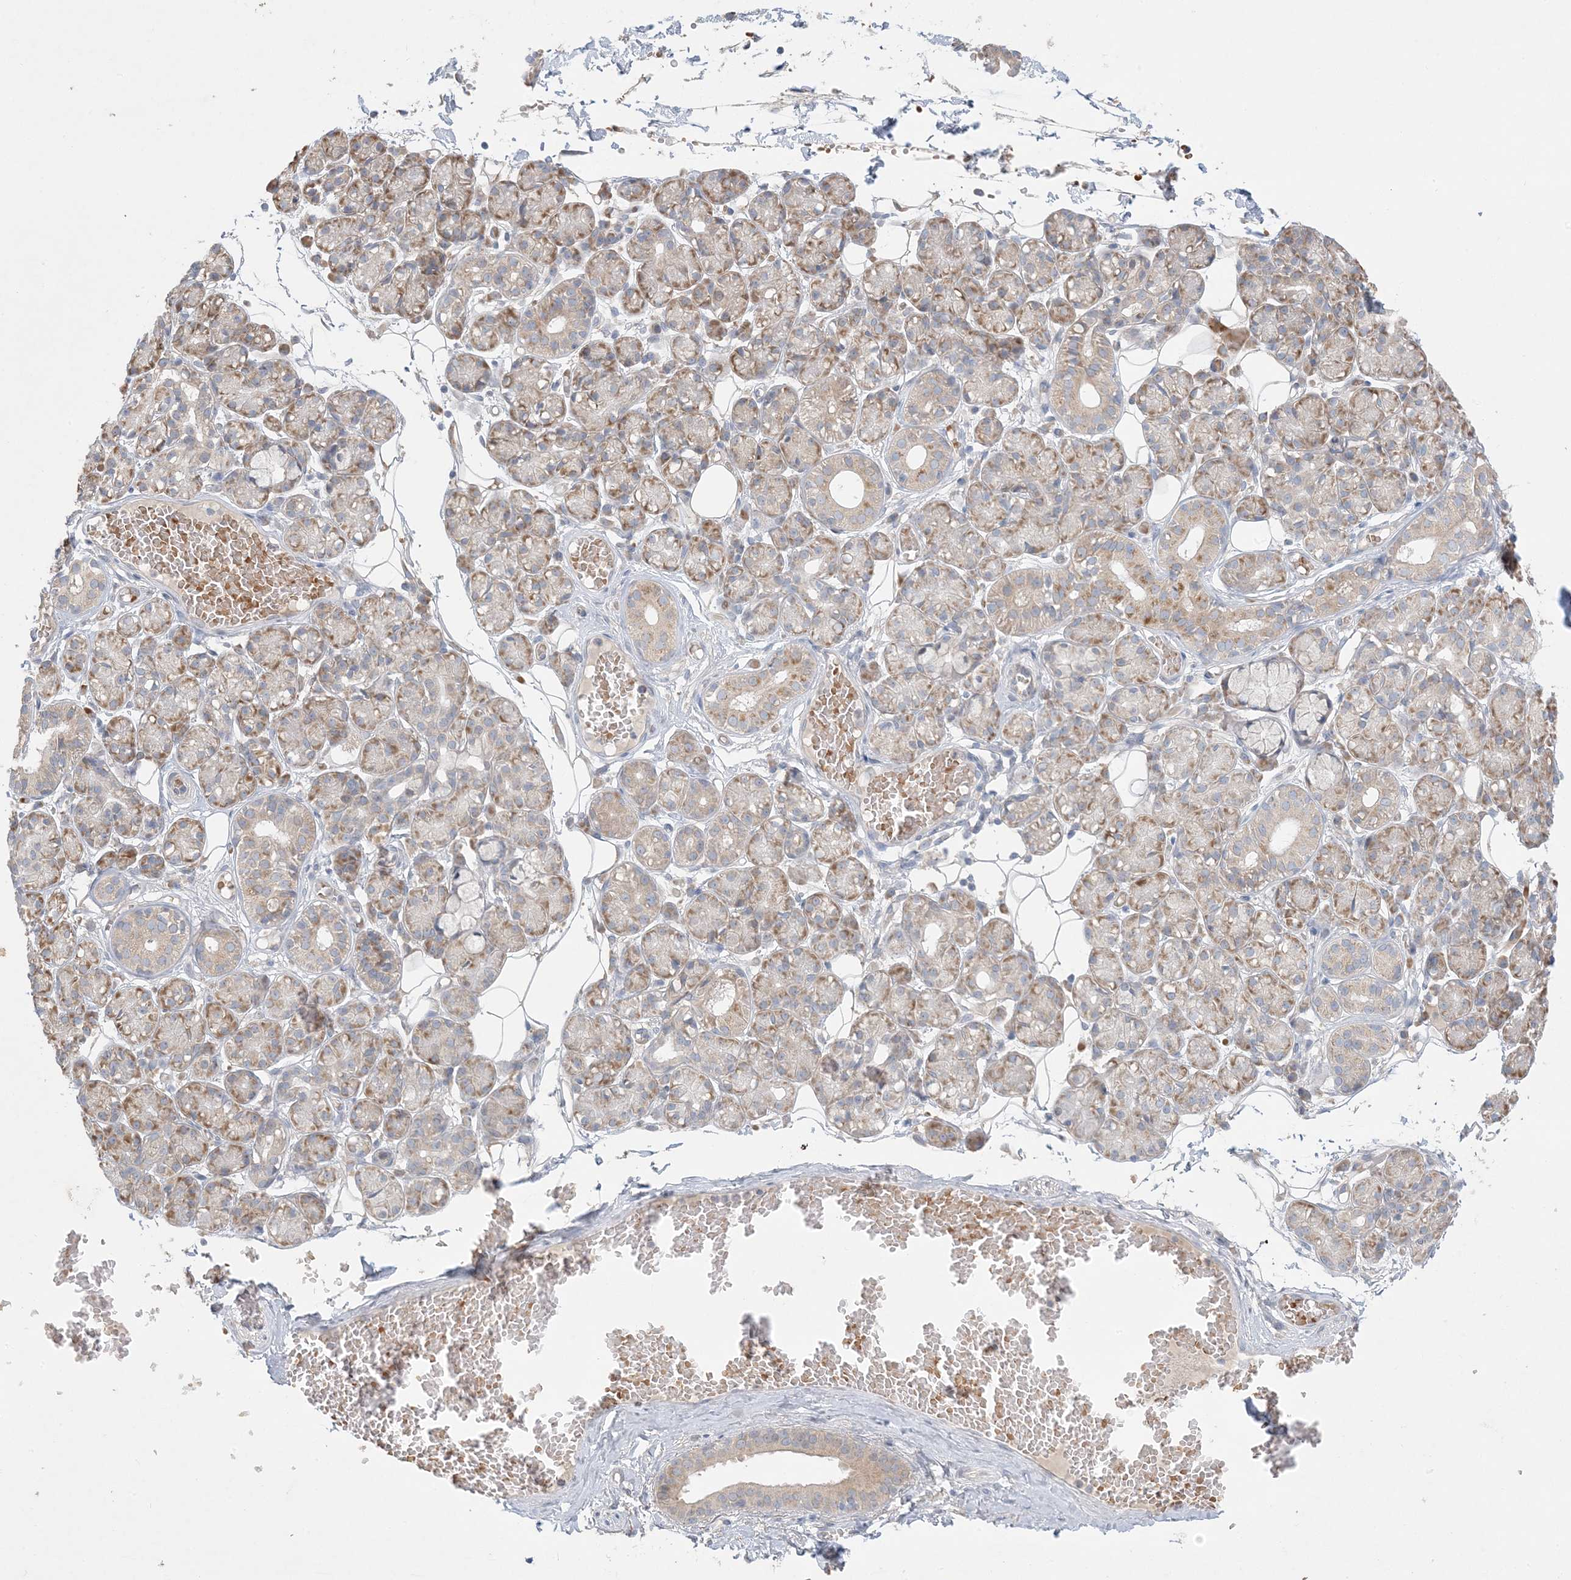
{"staining": {"intensity": "moderate", "quantity": "25%-75%", "location": "cytoplasmic/membranous"}, "tissue": "salivary gland", "cell_type": "Glandular cells", "image_type": "normal", "snomed": [{"axis": "morphology", "description": "Normal tissue, NOS"}, {"axis": "topography", "description": "Salivary gland"}], "caption": "Protein staining shows moderate cytoplasmic/membranous positivity in approximately 25%-75% of glandular cells in unremarkable salivary gland.", "gene": "MMGT1", "patient": {"sex": "male", "age": 63}}